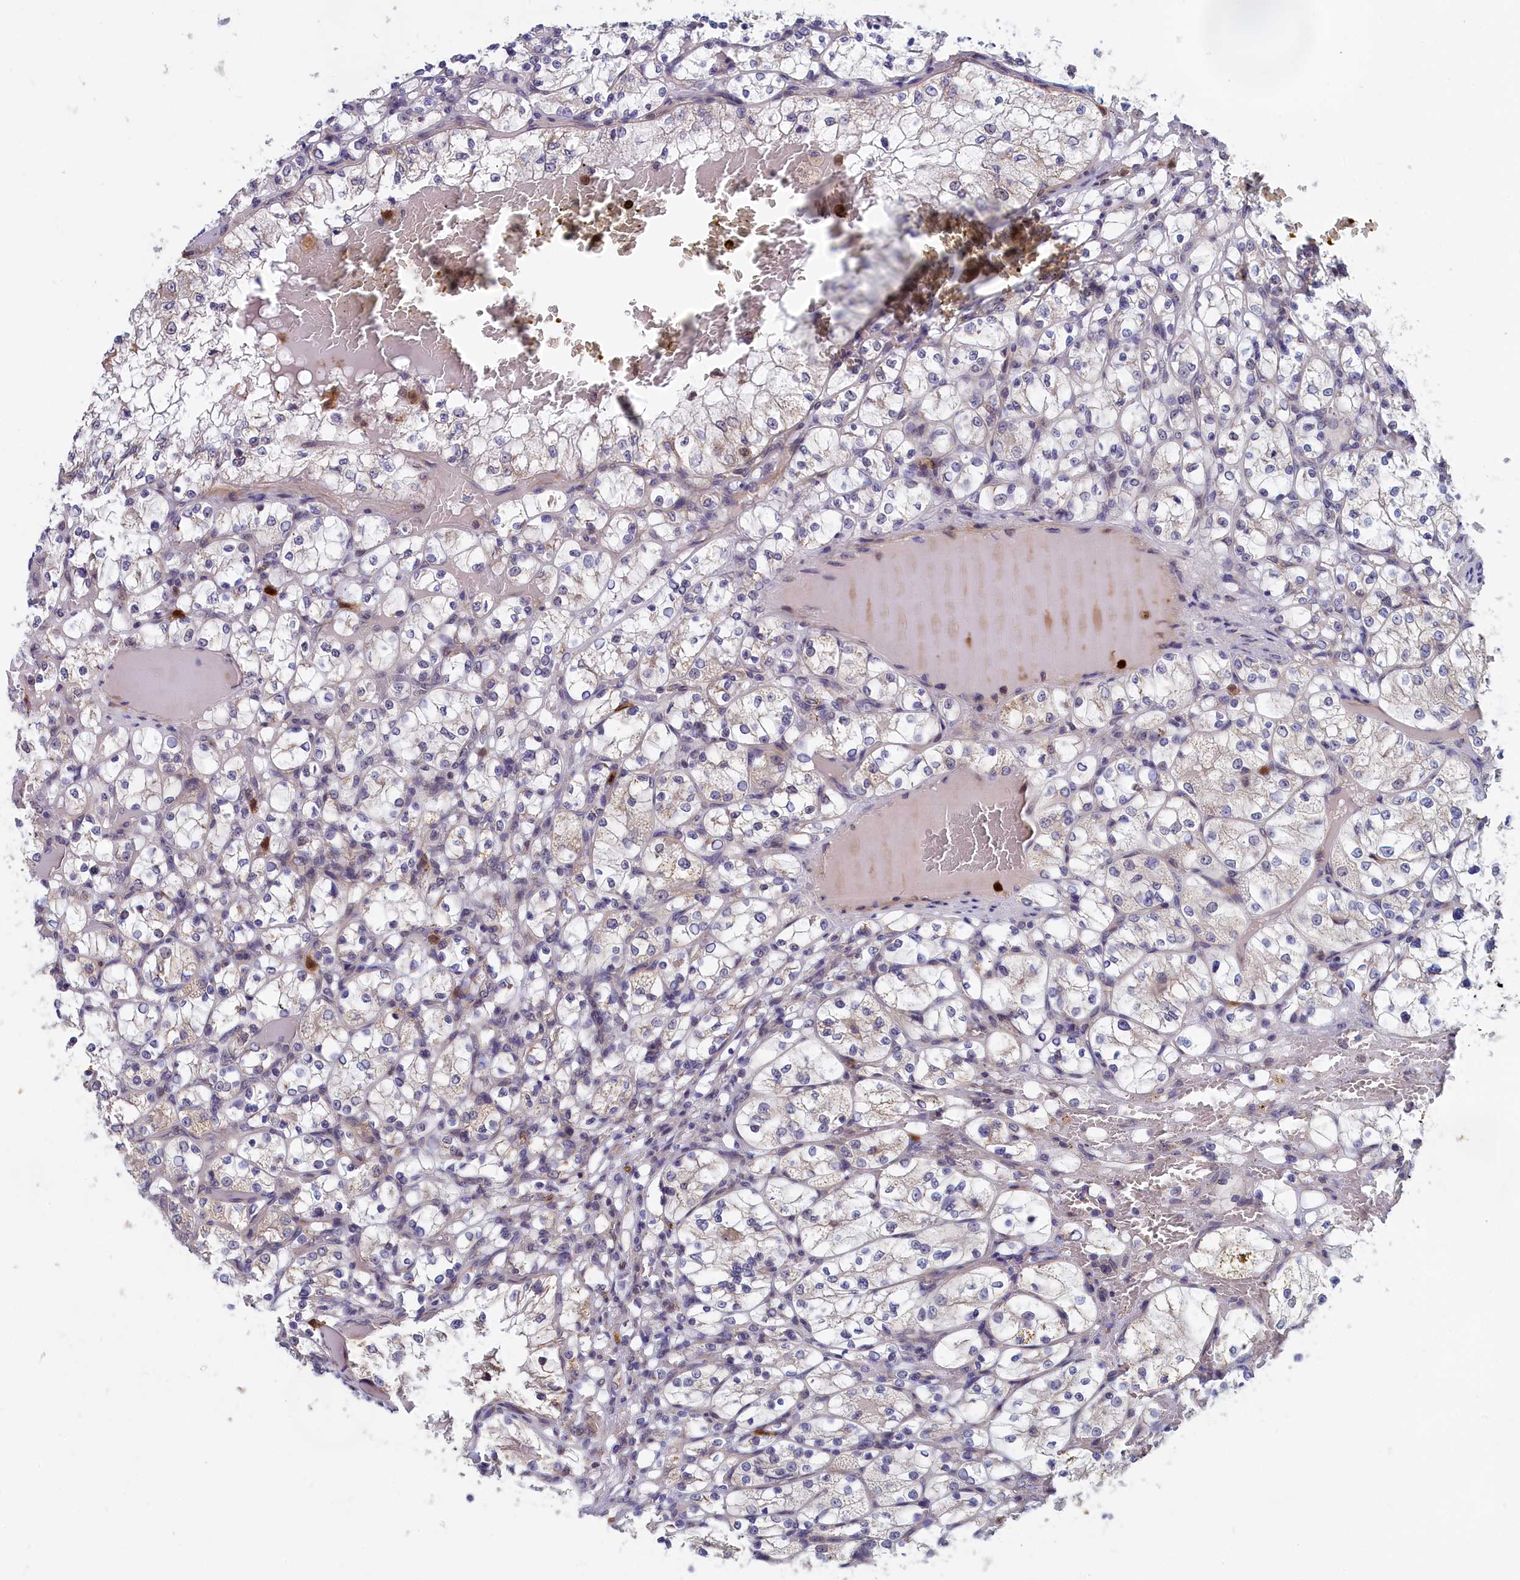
{"staining": {"intensity": "moderate", "quantity": "25%-75%", "location": "cytoplasmic/membranous"}, "tissue": "renal cancer", "cell_type": "Tumor cells", "image_type": "cancer", "snomed": [{"axis": "morphology", "description": "Adenocarcinoma, NOS"}, {"axis": "topography", "description": "Kidney"}], "caption": "Immunohistochemistry (IHC) photomicrograph of renal adenocarcinoma stained for a protein (brown), which demonstrates medium levels of moderate cytoplasmic/membranous expression in approximately 25%-75% of tumor cells.", "gene": "EPB41L4B", "patient": {"sex": "female", "age": 69}}